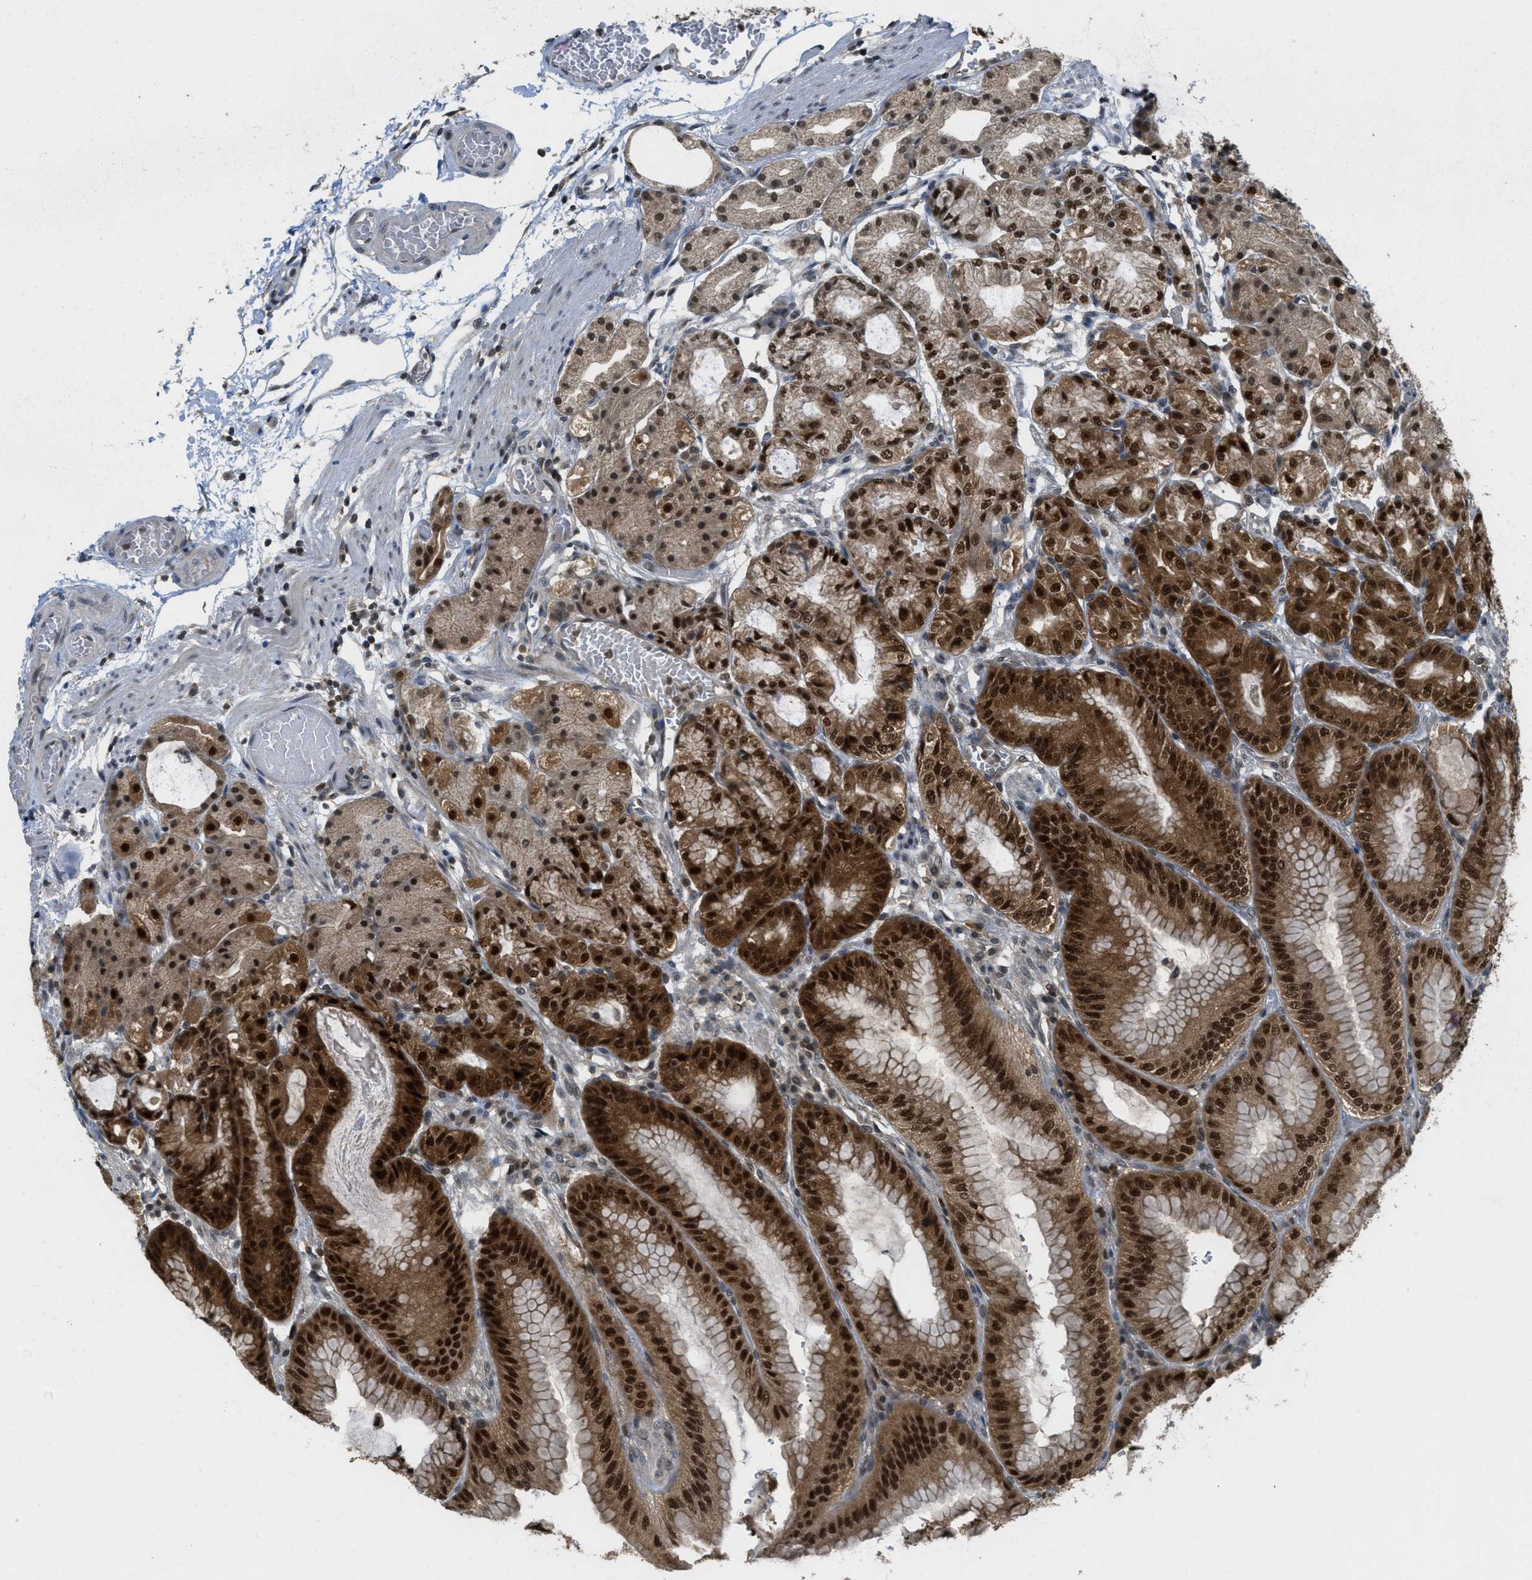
{"staining": {"intensity": "strong", "quantity": ">75%", "location": "cytoplasmic/membranous,nuclear"}, "tissue": "stomach", "cell_type": "Glandular cells", "image_type": "normal", "snomed": [{"axis": "morphology", "description": "Normal tissue, NOS"}, {"axis": "topography", "description": "Stomach, lower"}], "caption": "Immunohistochemistry (DAB (3,3'-diaminobenzidine)) staining of unremarkable stomach exhibits strong cytoplasmic/membranous,nuclear protein positivity in approximately >75% of glandular cells.", "gene": "DNAJB1", "patient": {"sex": "male", "age": 71}}